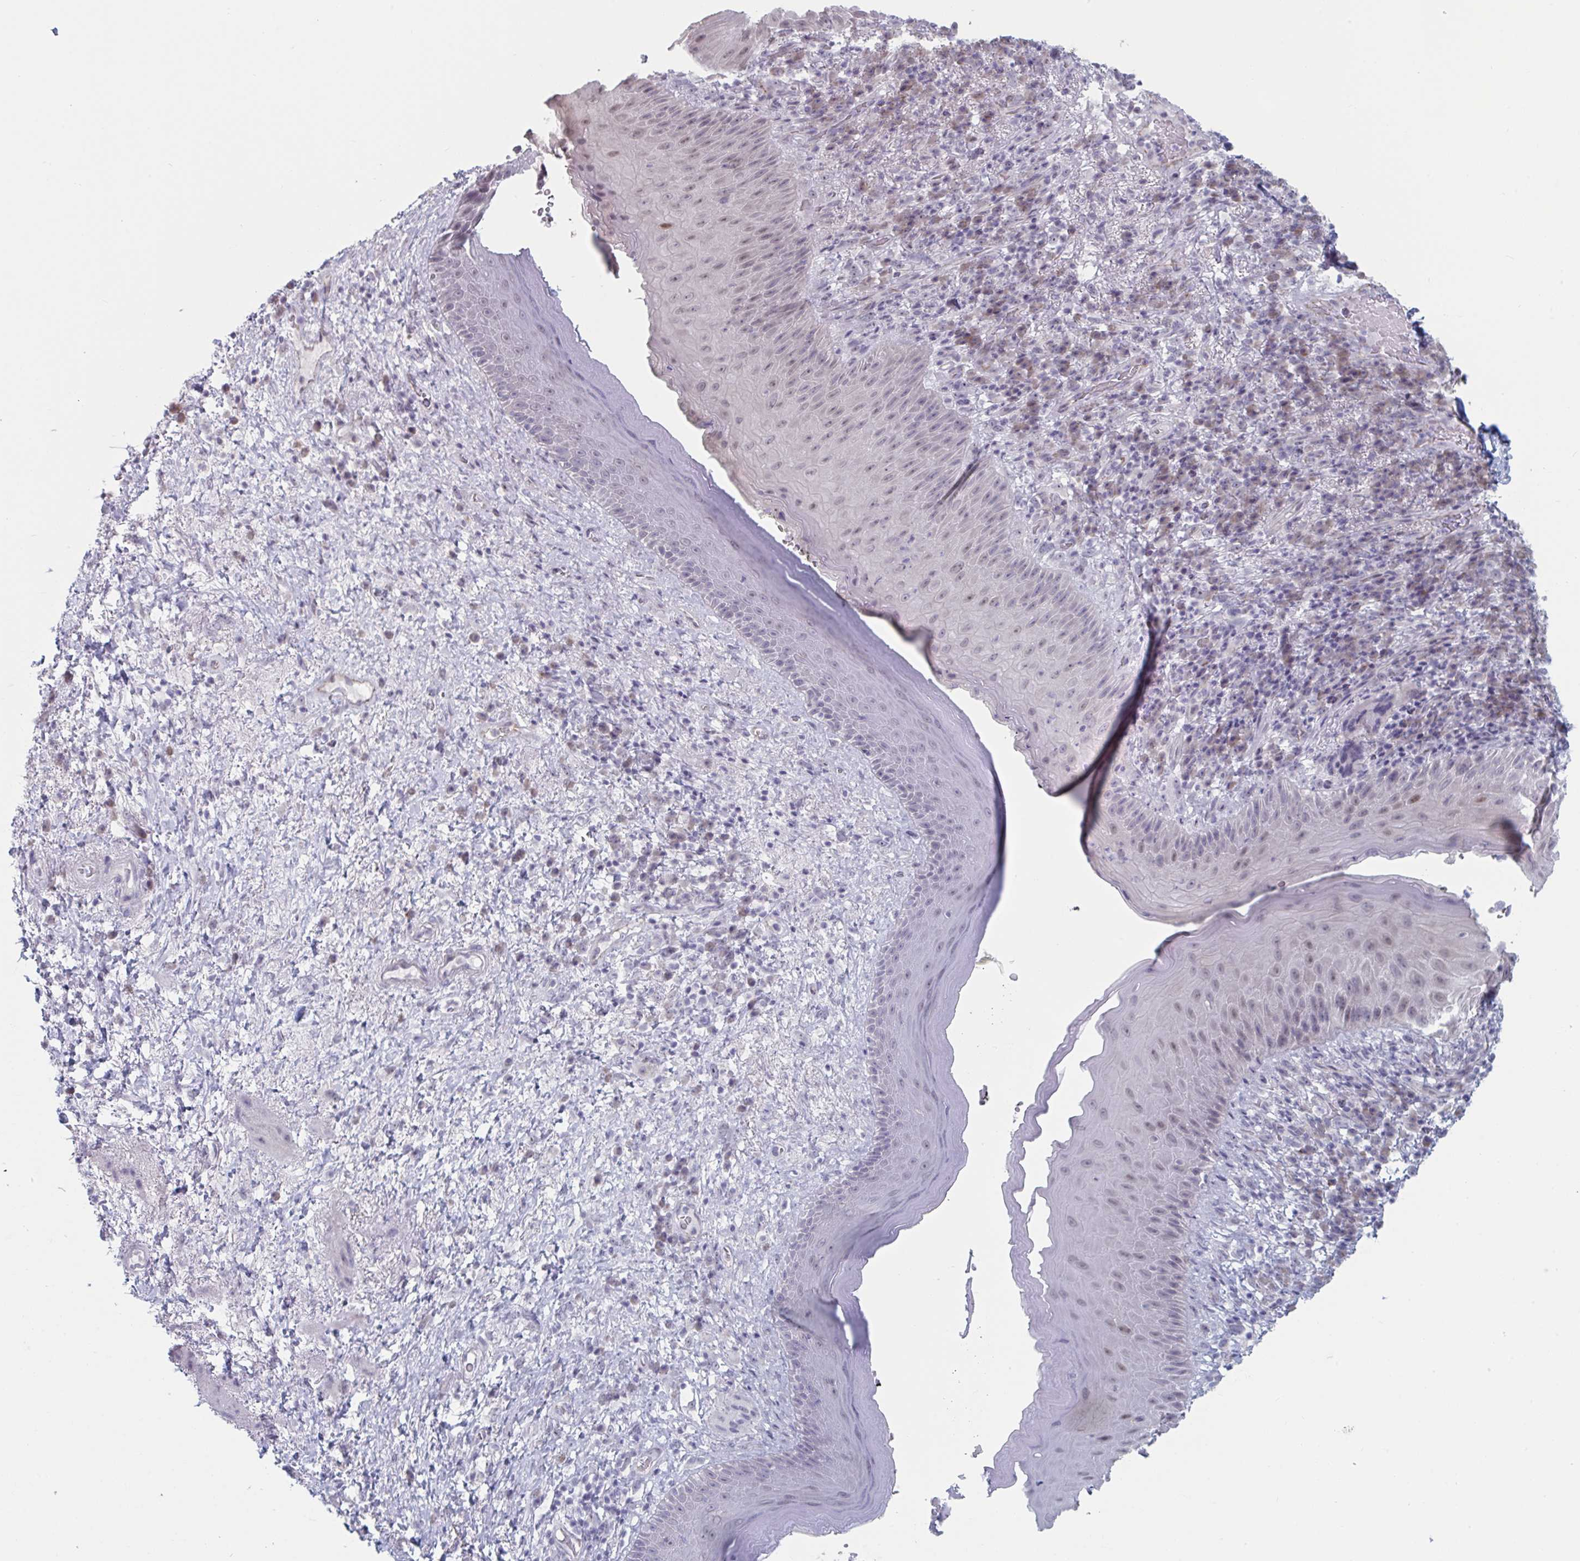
{"staining": {"intensity": "negative", "quantity": "none", "location": "none"}, "tissue": "skin", "cell_type": "Epidermal cells", "image_type": "normal", "snomed": [{"axis": "morphology", "description": "Normal tissue, NOS"}, {"axis": "topography", "description": "Anal"}], "caption": "Immunohistochemistry (IHC) micrograph of unremarkable skin: human skin stained with DAB shows no significant protein positivity in epidermal cells.", "gene": "FOXA1", "patient": {"sex": "male", "age": 78}}